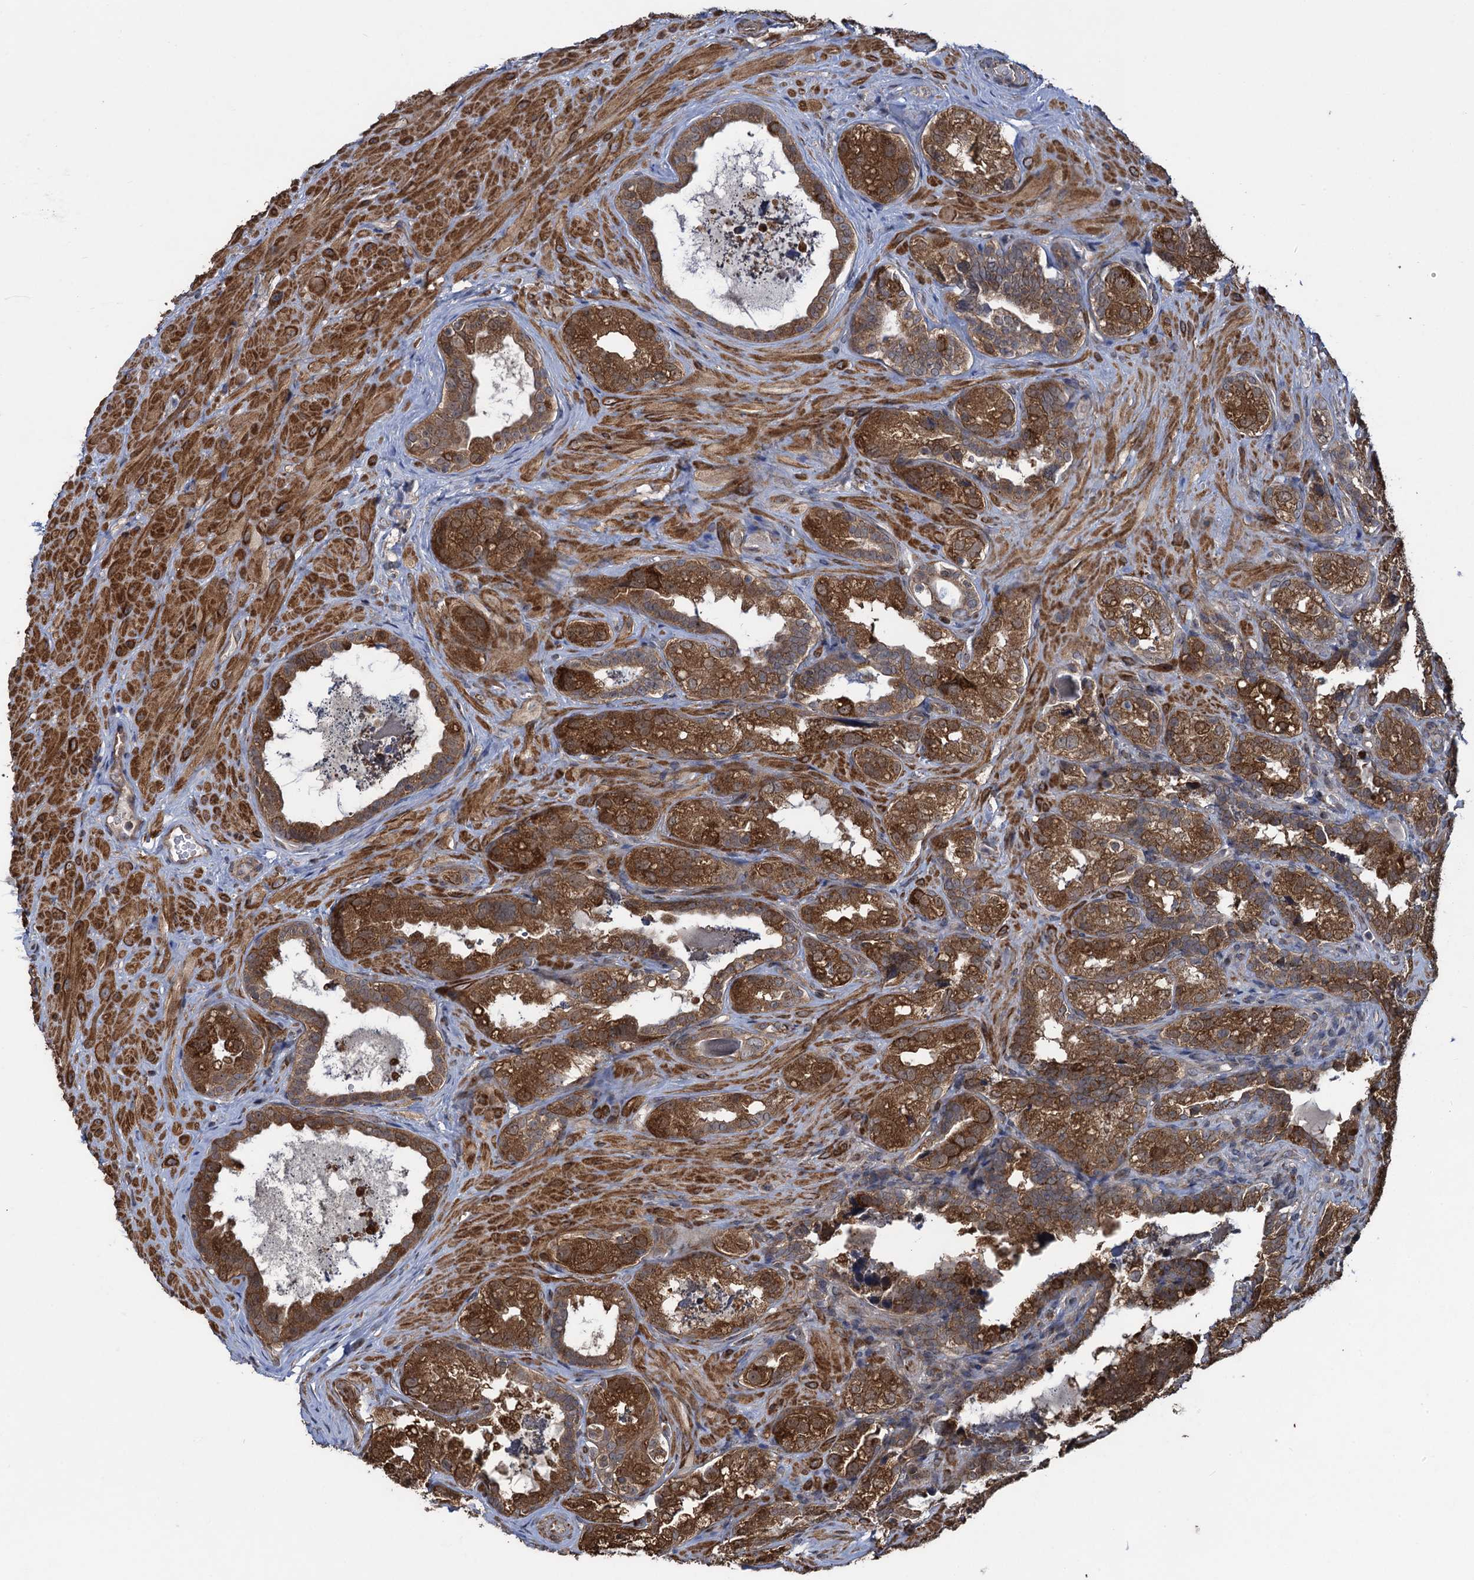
{"staining": {"intensity": "strong", "quantity": ">75%", "location": "cytoplasmic/membranous"}, "tissue": "seminal vesicle", "cell_type": "Glandular cells", "image_type": "normal", "snomed": [{"axis": "morphology", "description": "Normal tissue, NOS"}, {"axis": "topography", "description": "Seminal veicle"}, {"axis": "topography", "description": "Peripheral nerve tissue"}], "caption": "Protein analysis of benign seminal vesicle reveals strong cytoplasmic/membranous staining in about >75% of glandular cells. (Brightfield microscopy of DAB IHC at high magnification).", "gene": "HAUS1", "patient": {"sex": "male", "age": 67}}